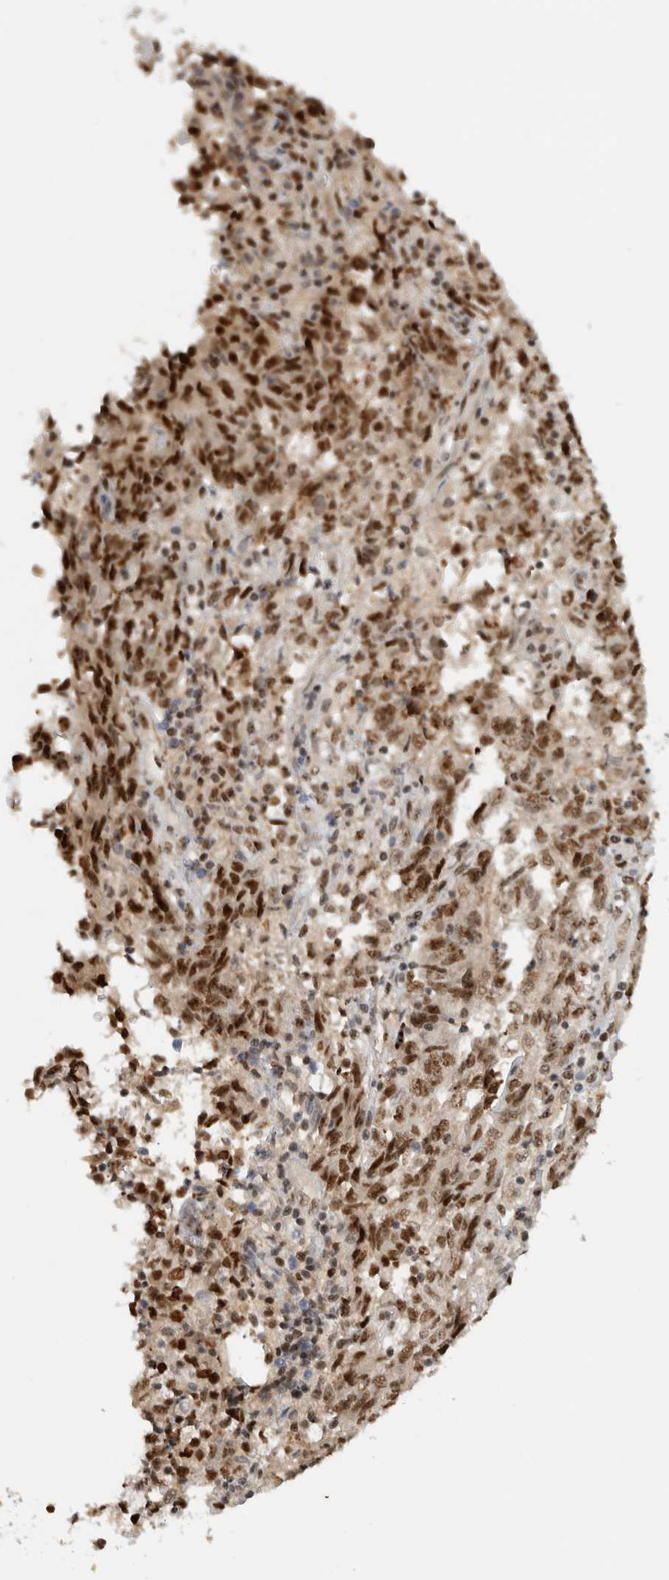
{"staining": {"intensity": "moderate", "quantity": ">75%", "location": "nuclear"}, "tissue": "endometrial cancer", "cell_type": "Tumor cells", "image_type": "cancer", "snomed": [{"axis": "morphology", "description": "Adenocarcinoma, NOS"}, {"axis": "topography", "description": "Endometrium"}], "caption": "A brown stain shows moderate nuclear expression of a protein in human endometrial adenocarcinoma tumor cells.", "gene": "EBNA1BP2", "patient": {"sex": "female", "age": 80}}